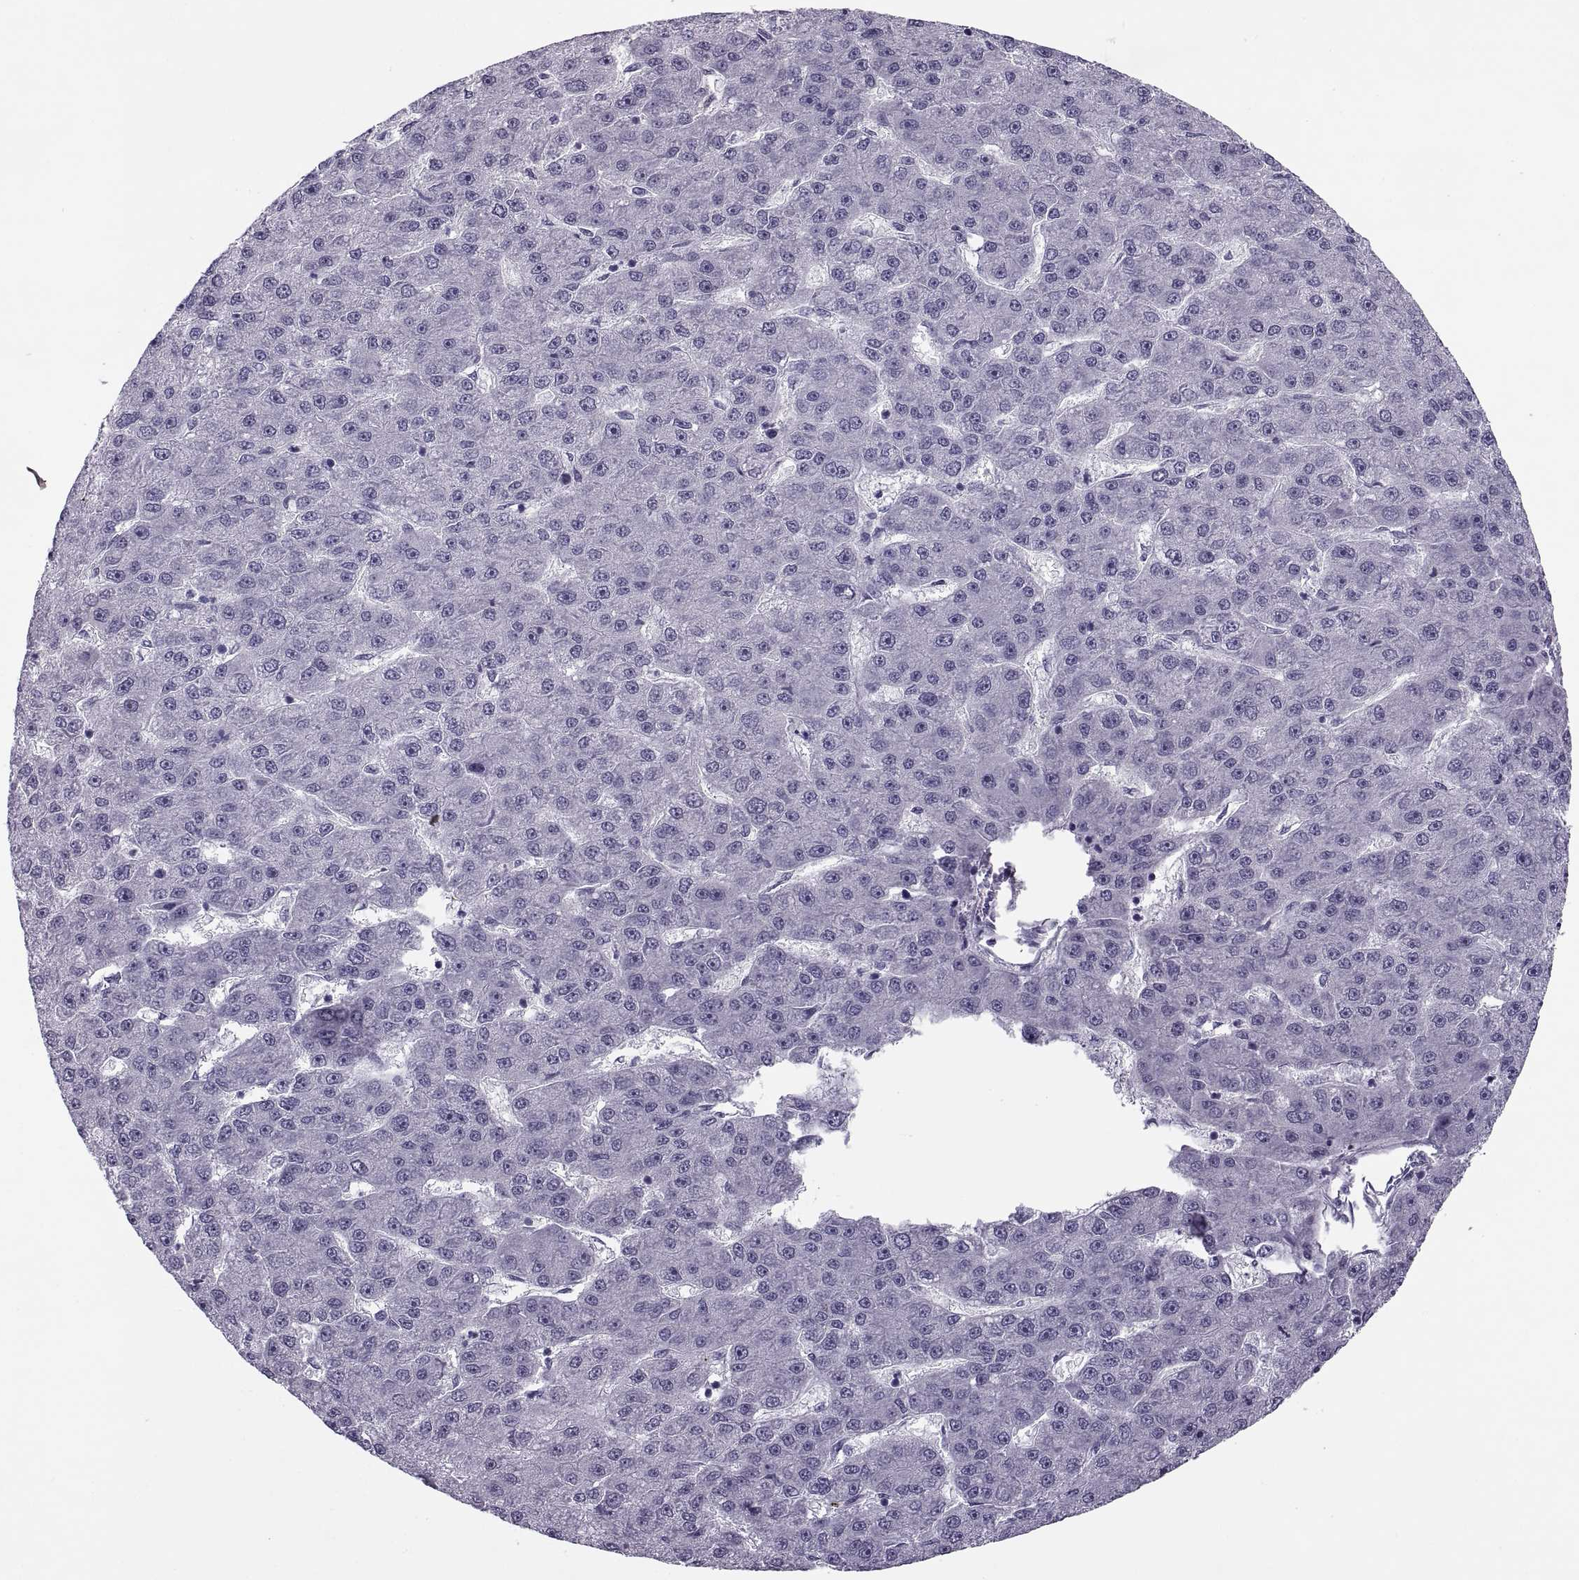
{"staining": {"intensity": "negative", "quantity": "none", "location": "none"}, "tissue": "liver cancer", "cell_type": "Tumor cells", "image_type": "cancer", "snomed": [{"axis": "morphology", "description": "Carcinoma, Hepatocellular, NOS"}, {"axis": "topography", "description": "Liver"}], "caption": "Tumor cells are negative for brown protein staining in liver cancer (hepatocellular carcinoma).", "gene": "TBC1D3G", "patient": {"sex": "male", "age": 67}}